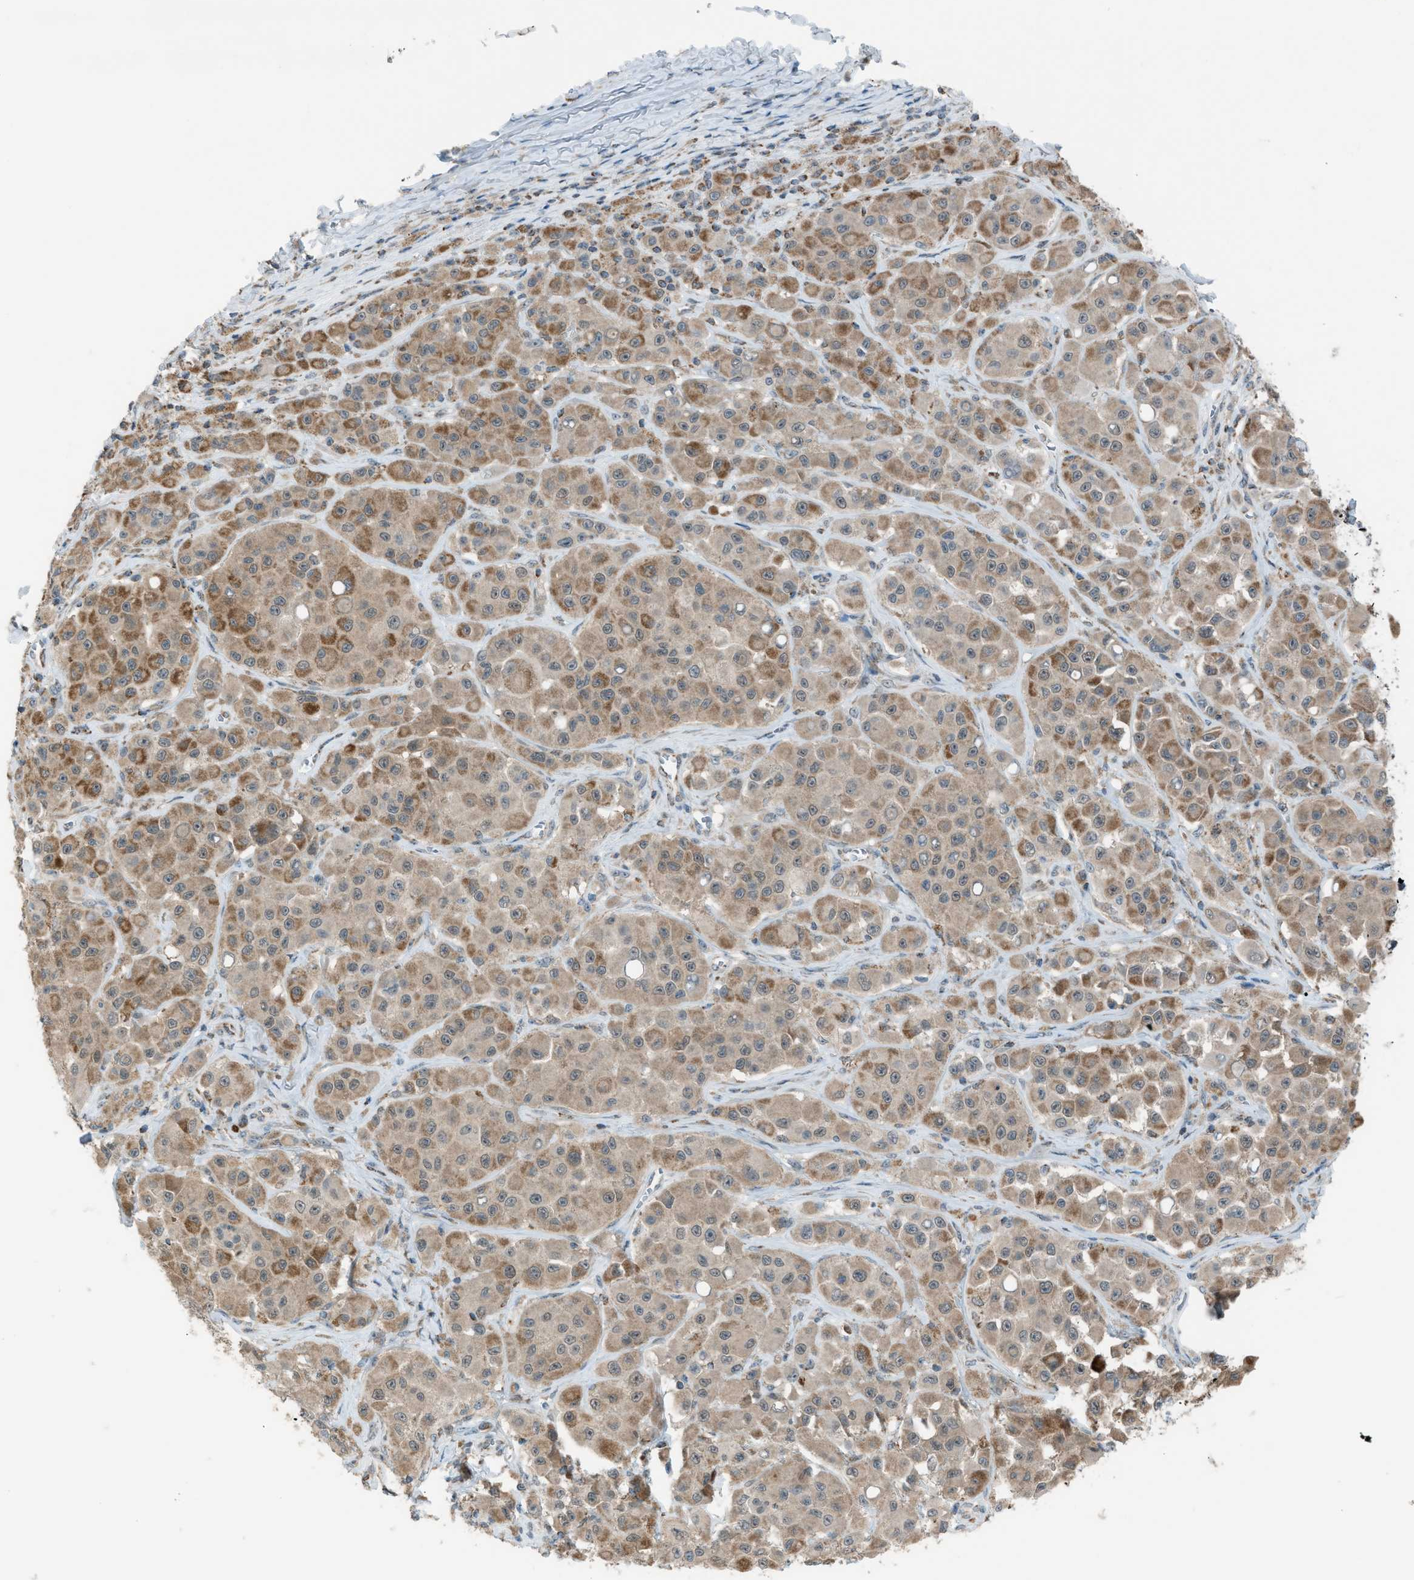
{"staining": {"intensity": "moderate", "quantity": ">75%", "location": "cytoplasmic/membranous"}, "tissue": "melanoma", "cell_type": "Tumor cells", "image_type": "cancer", "snomed": [{"axis": "morphology", "description": "Malignant melanoma, NOS"}, {"axis": "topography", "description": "Skin"}], "caption": "A micrograph showing moderate cytoplasmic/membranous positivity in approximately >75% of tumor cells in melanoma, as visualized by brown immunohistochemical staining.", "gene": "SRM", "patient": {"sex": "male", "age": 84}}